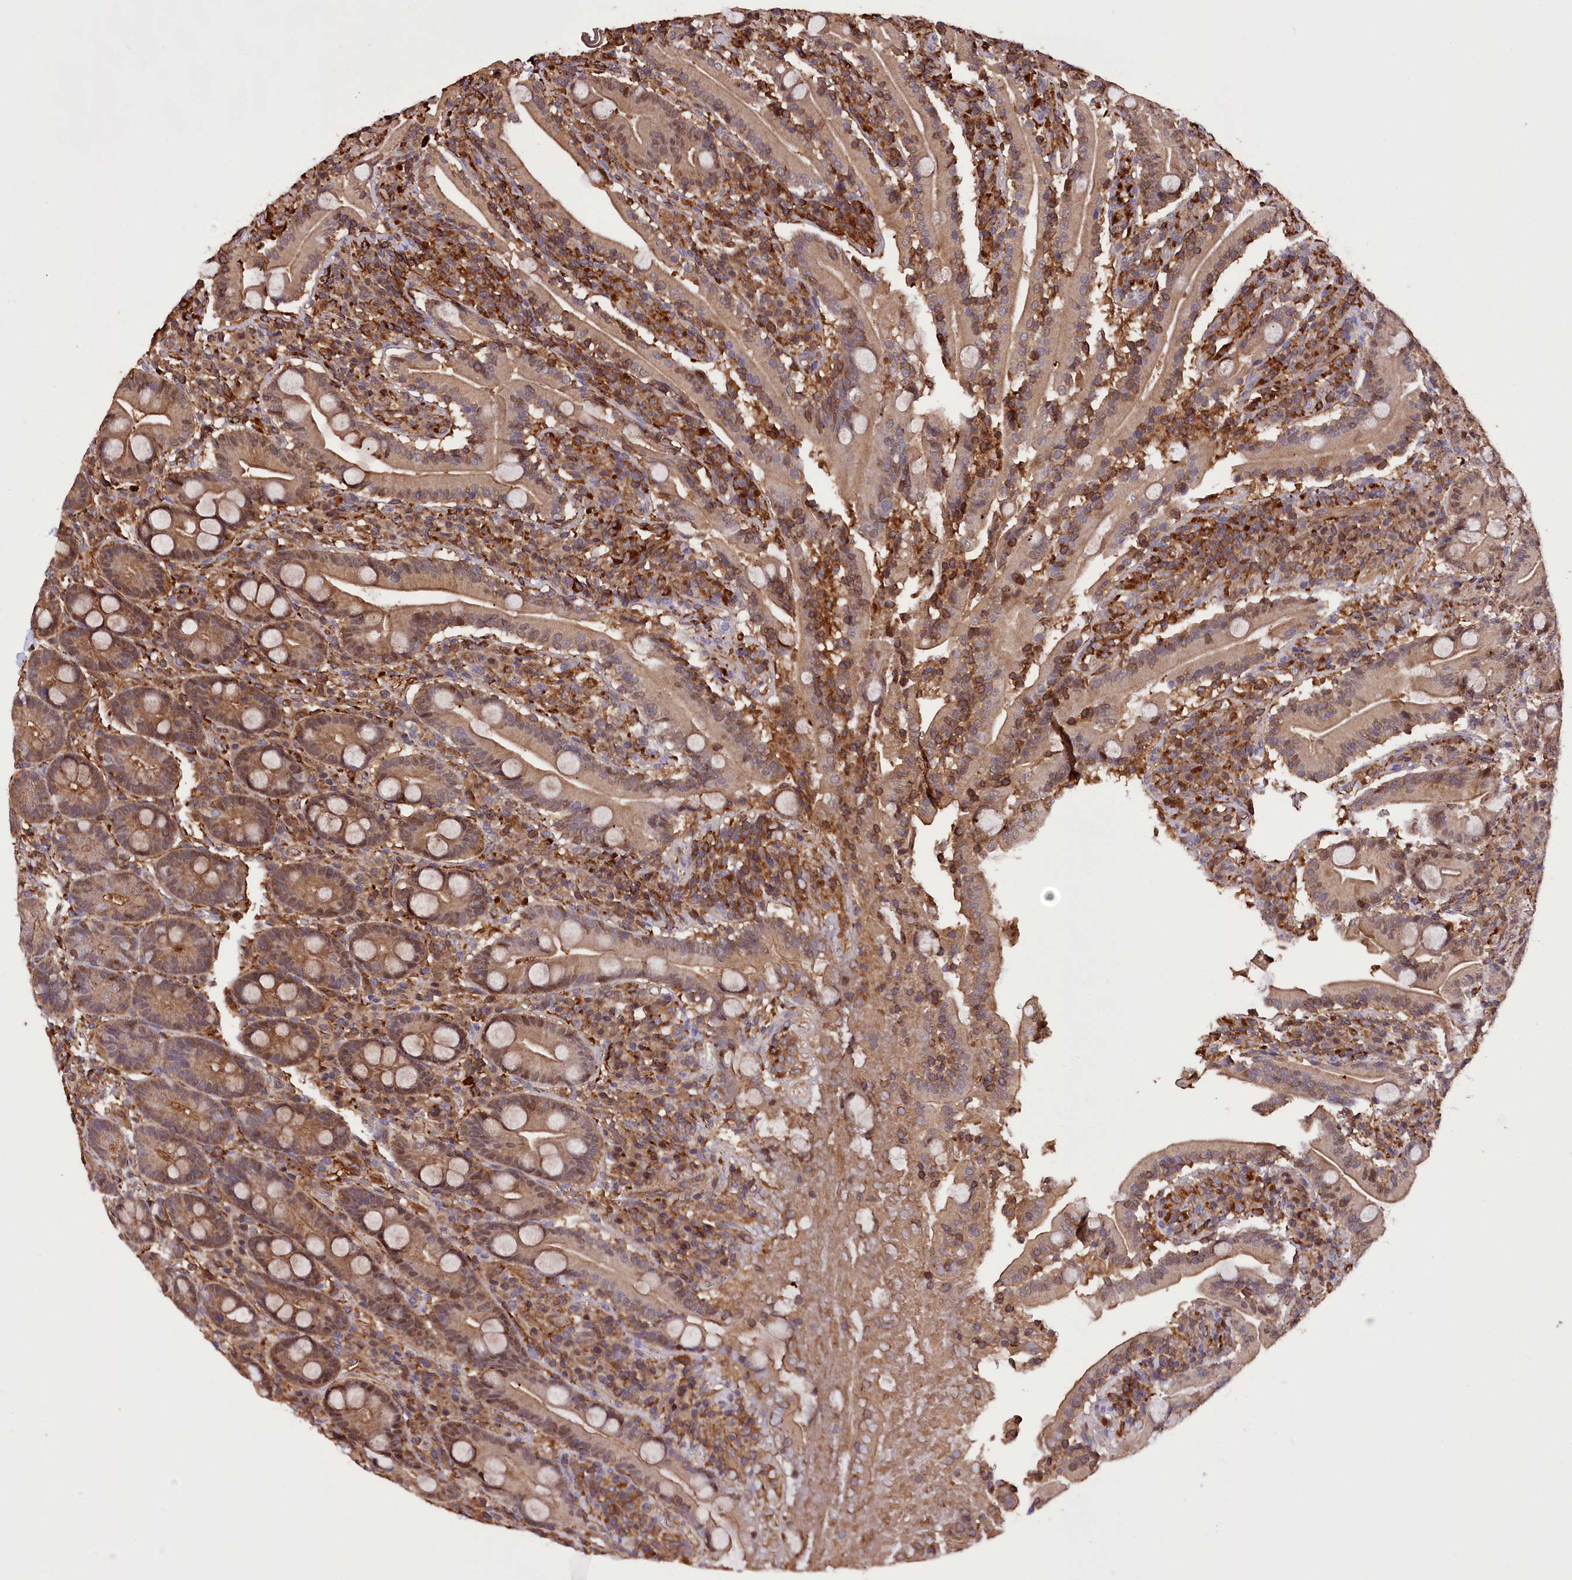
{"staining": {"intensity": "moderate", "quantity": ">75%", "location": "cytoplasmic/membranous"}, "tissue": "duodenum", "cell_type": "Glandular cells", "image_type": "normal", "snomed": [{"axis": "morphology", "description": "Normal tissue, NOS"}, {"axis": "topography", "description": "Duodenum"}], "caption": "The histopathology image reveals staining of benign duodenum, revealing moderate cytoplasmic/membranous protein positivity (brown color) within glandular cells.", "gene": "DPP3", "patient": {"sex": "male", "age": 35}}